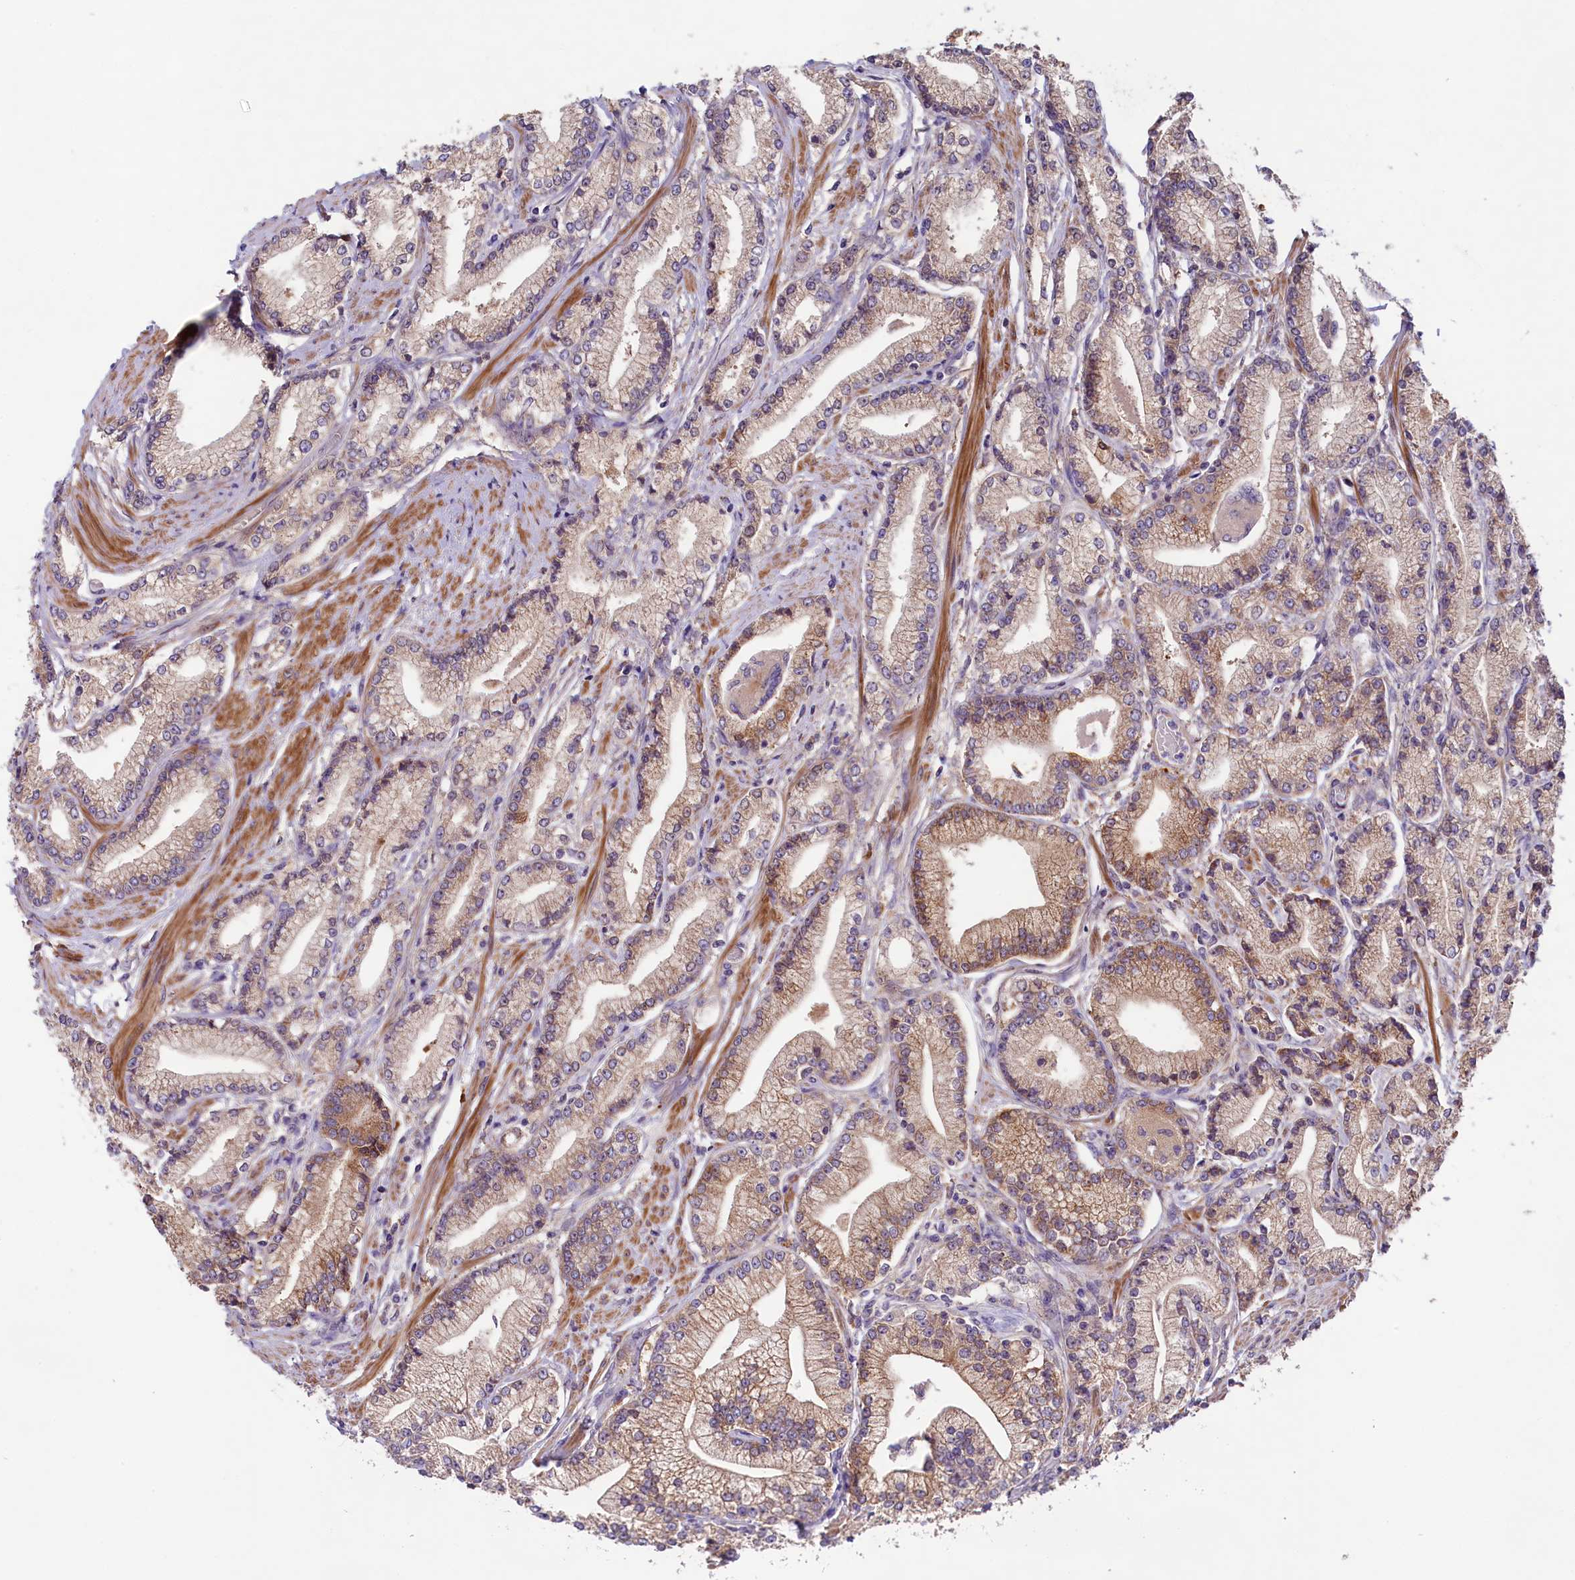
{"staining": {"intensity": "moderate", "quantity": "25%-75%", "location": "cytoplasmic/membranous"}, "tissue": "prostate cancer", "cell_type": "Tumor cells", "image_type": "cancer", "snomed": [{"axis": "morphology", "description": "Adenocarcinoma, High grade"}, {"axis": "topography", "description": "Prostate"}], "caption": "Immunohistochemistry (IHC) staining of prostate cancer, which demonstrates medium levels of moderate cytoplasmic/membranous positivity in about 25%-75% of tumor cells indicating moderate cytoplasmic/membranous protein staining. The staining was performed using DAB (3,3'-diaminobenzidine) (brown) for protein detection and nuclei were counterstained in hematoxylin (blue).", "gene": "COG8", "patient": {"sex": "male", "age": 67}}